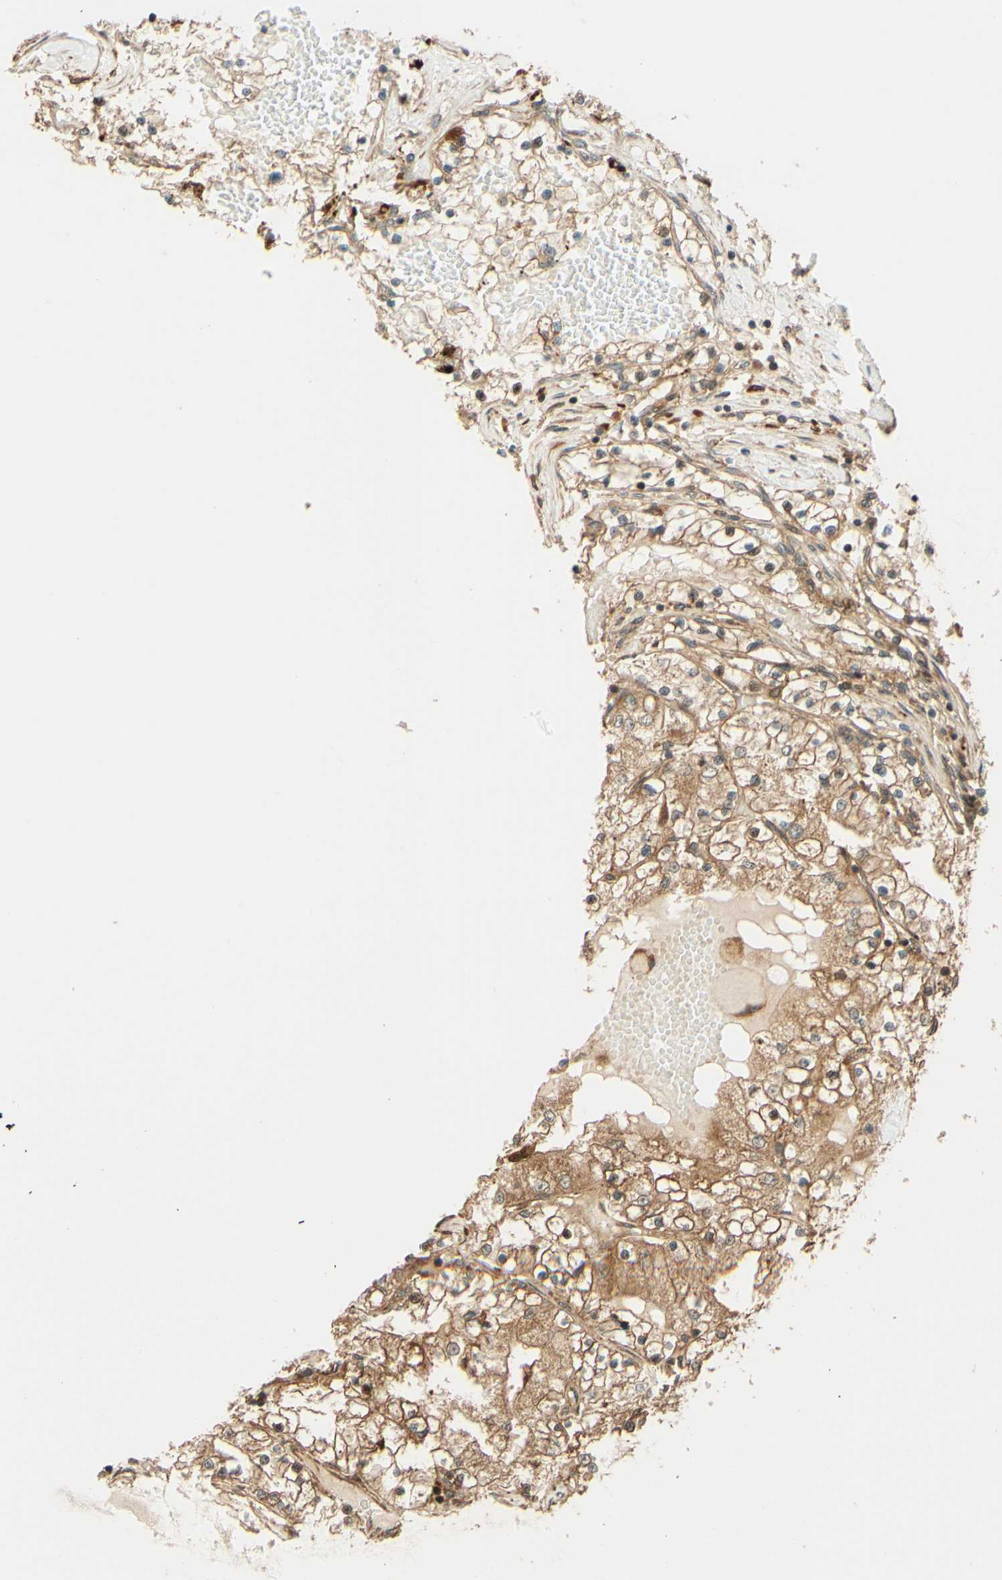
{"staining": {"intensity": "moderate", "quantity": ">75%", "location": "cytoplasmic/membranous"}, "tissue": "renal cancer", "cell_type": "Tumor cells", "image_type": "cancer", "snomed": [{"axis": "morphology", "description": "Adenocarcinoma, NOS"}, {"axis": "topography", "description": "Kidney"}], "caption": "Approximately >75% of tumor cells in human renal cancer (adenocarcinoma) demonstrate moderate cytoplasmic/membranous protein expression as visualized by brown immunohistochemical staining.", "gene": "RNF19A", "patient": {"sex": "male", "age": 68}}